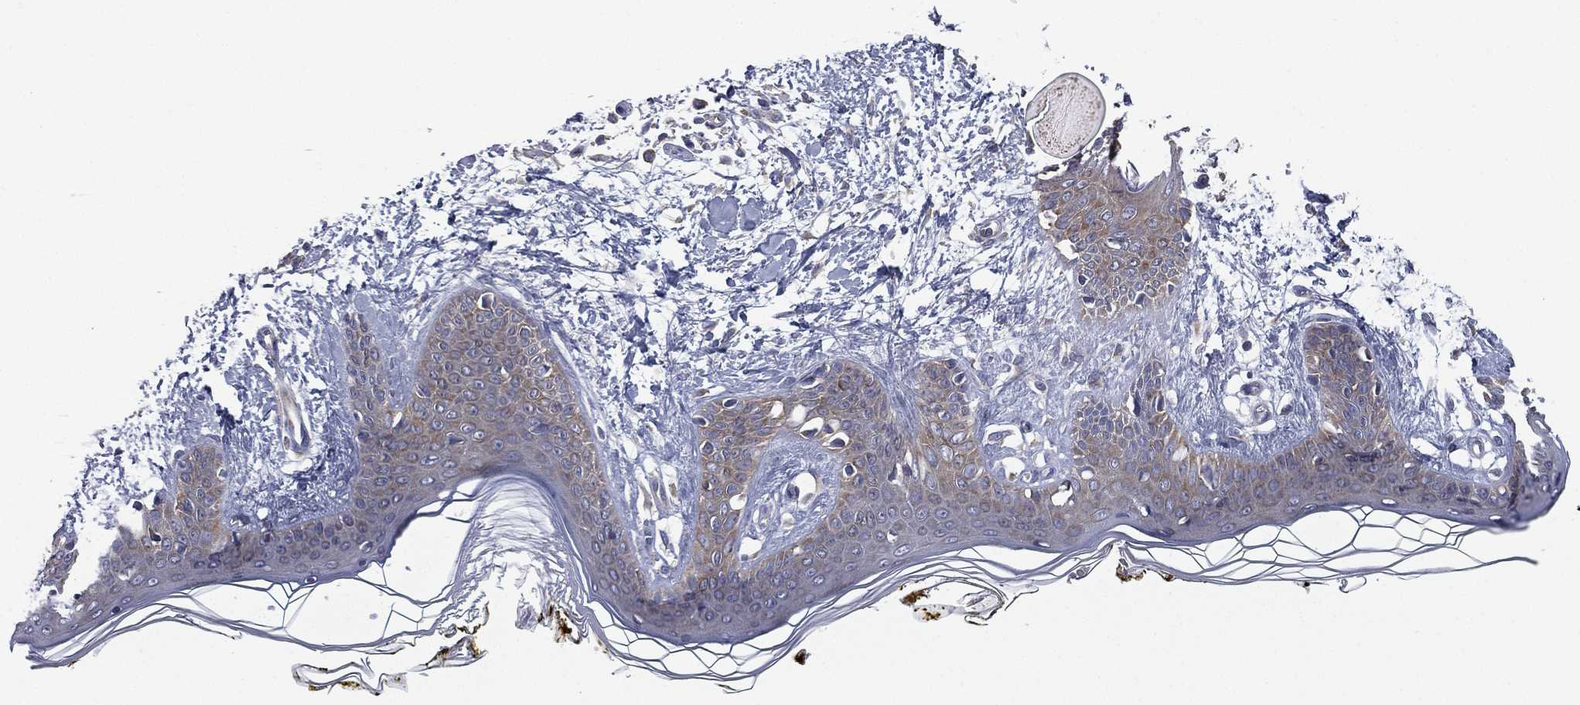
{"staining": {"intensity": "negative", "quantity": "none", "location": "none"}, "tissue": "skin", "cell_type": "Fibroblasts", "image_type": "normal", "snomed": [{"axis": "morphology", "description": "Normal tissue, NOS"}, {"axis": "topography", "description": "Skin"}], "caption": "Human skin stained for a protein using immunohistochemistry reveals no staining in fibroblasts.", "gene": "FARSA", "patient": {"sex": "female", "age": 34}}